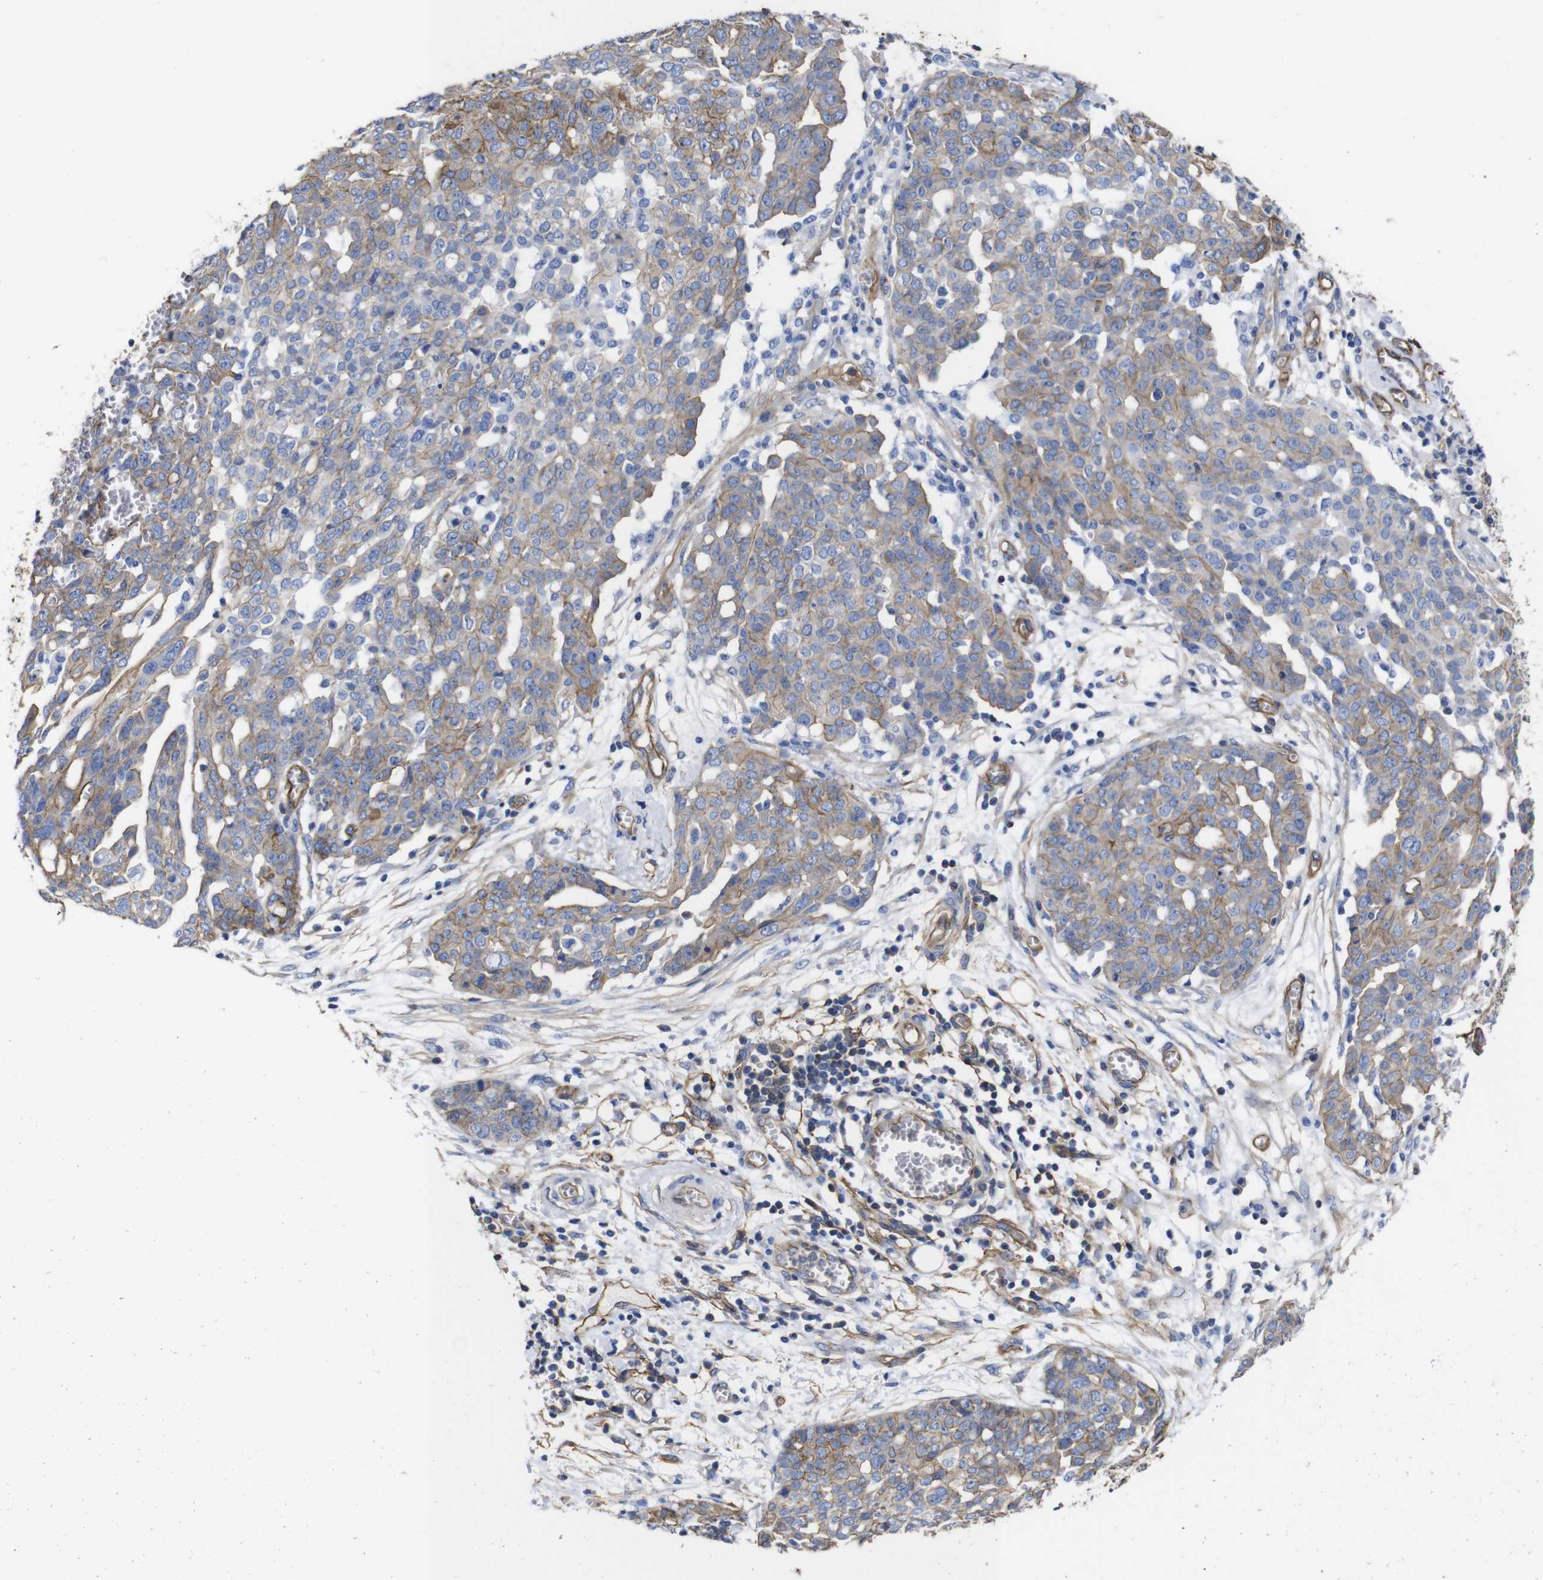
{"staining": {"intensity": "weak", "quantity": ">75%", "location": "cytoplasmic/membranous"}, "tissue": "ovarian cancer", "cell_type": "Tumor cells", "image_type": "cancer", "snomed": [{"axis": "morphology", "description": "Cystadenocarcinoma, serous, NOS"}, {"axis": "topography", "description": "Soft tissue"}, {"axis": "topography", "description": "Ovary"}], "caption": "Serous cystadenocarcinoma (ovarian) stained for a protein (brown) displays weak cytoplasmic/membranous positive staining in about >75% of tumor cells.", "gene": "SPTBN1", "patient": {"sex": "female", "age": 57}}